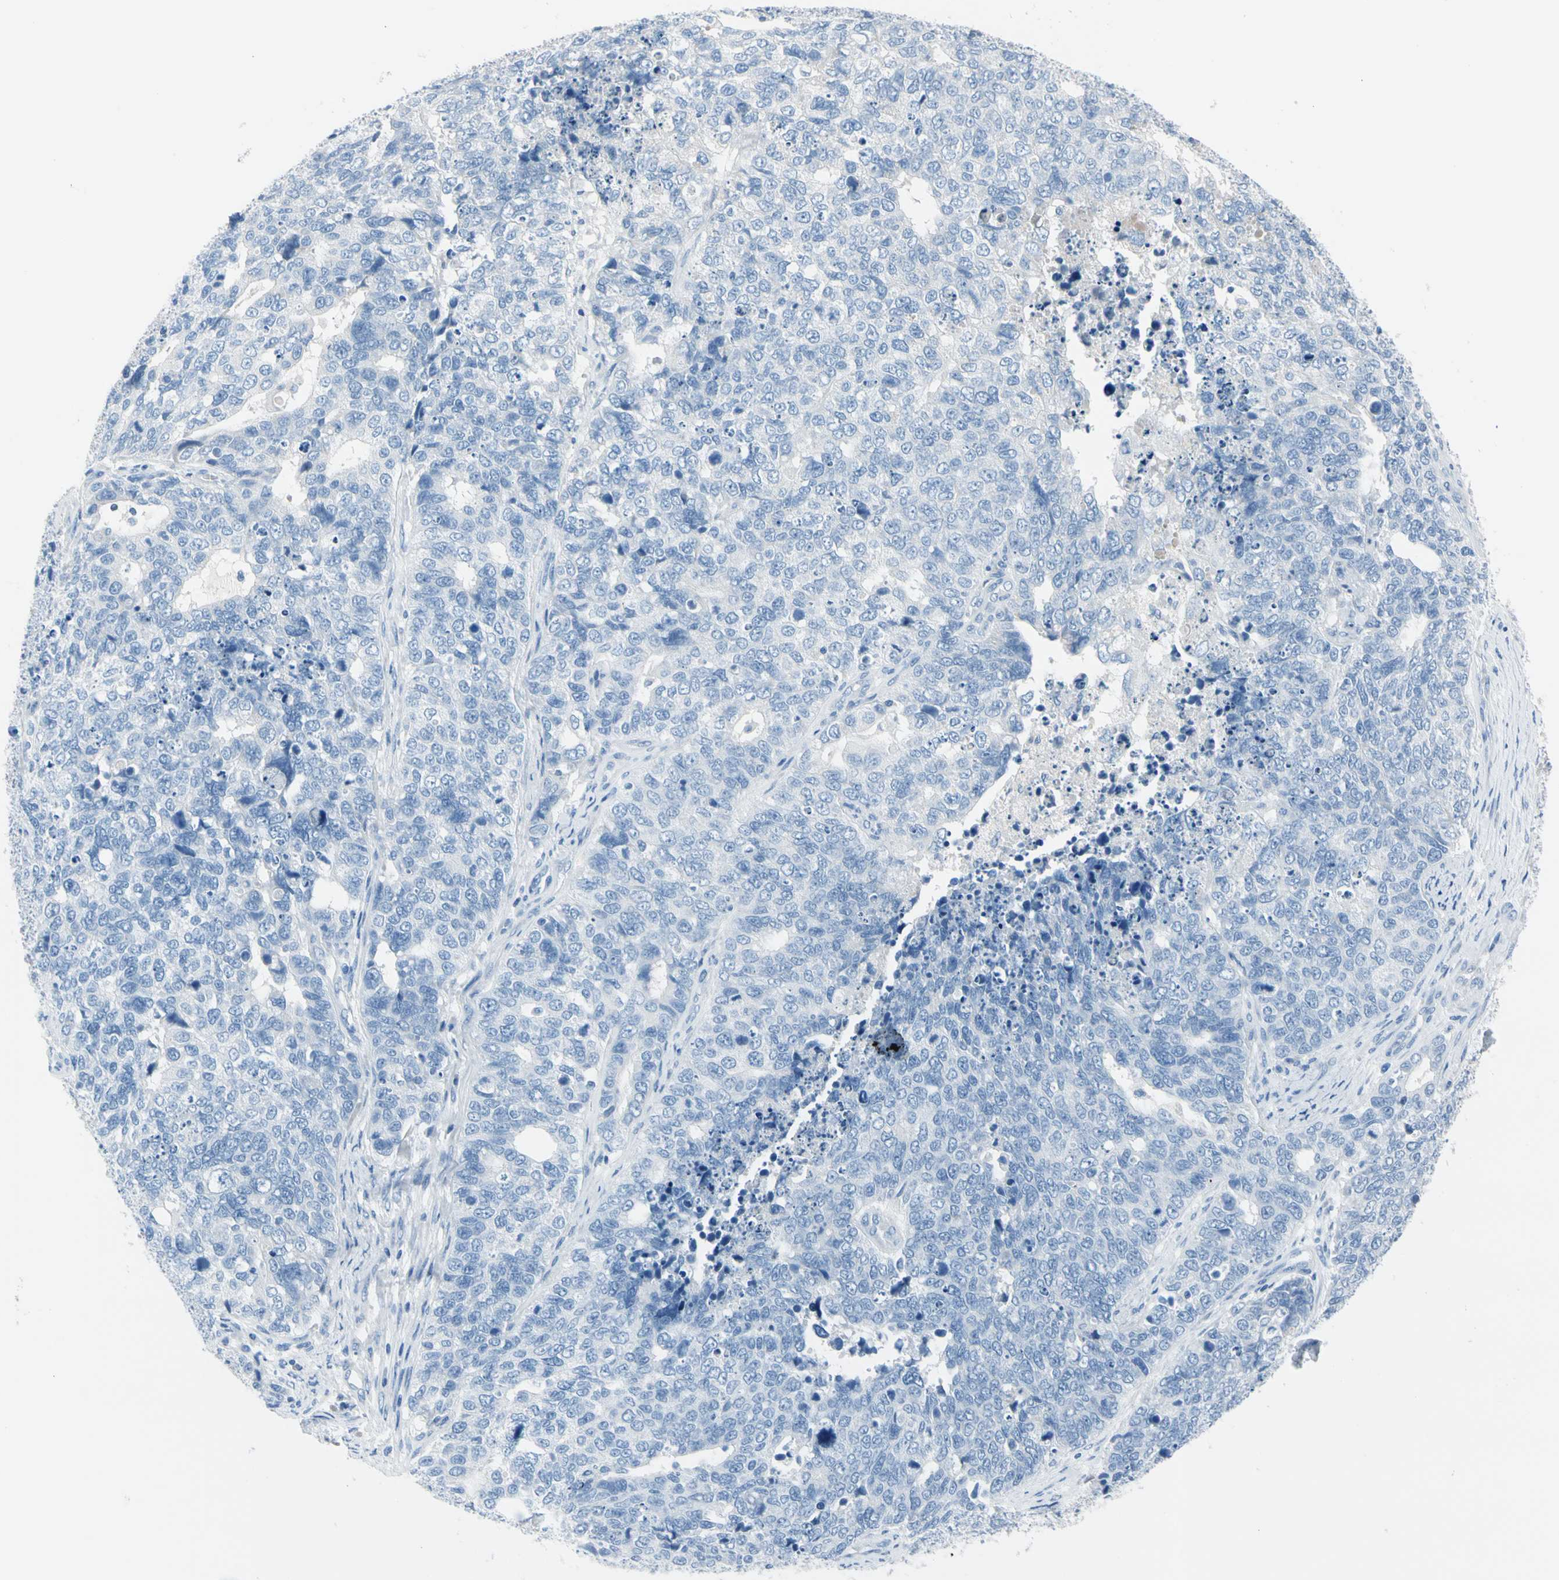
{"staining": {"intensity": "negative", "quantity": "none", "location": "none"}, "tissue": "cervical cancer", "cell_type": "Tumor cells", "image_type": "cancer", "snomed": [{"axis": "morphology", "description": "Squamous cell carcinoma, NOS"}, {"axis": "topography", "description": "Cervix"}], "caption": "Immunohistochemical staining of cervical squamous cell carcinoma shows no significant expression in tumor cells.", "gene": "TPO", "patient": {"sex": "female", "age": 63}}